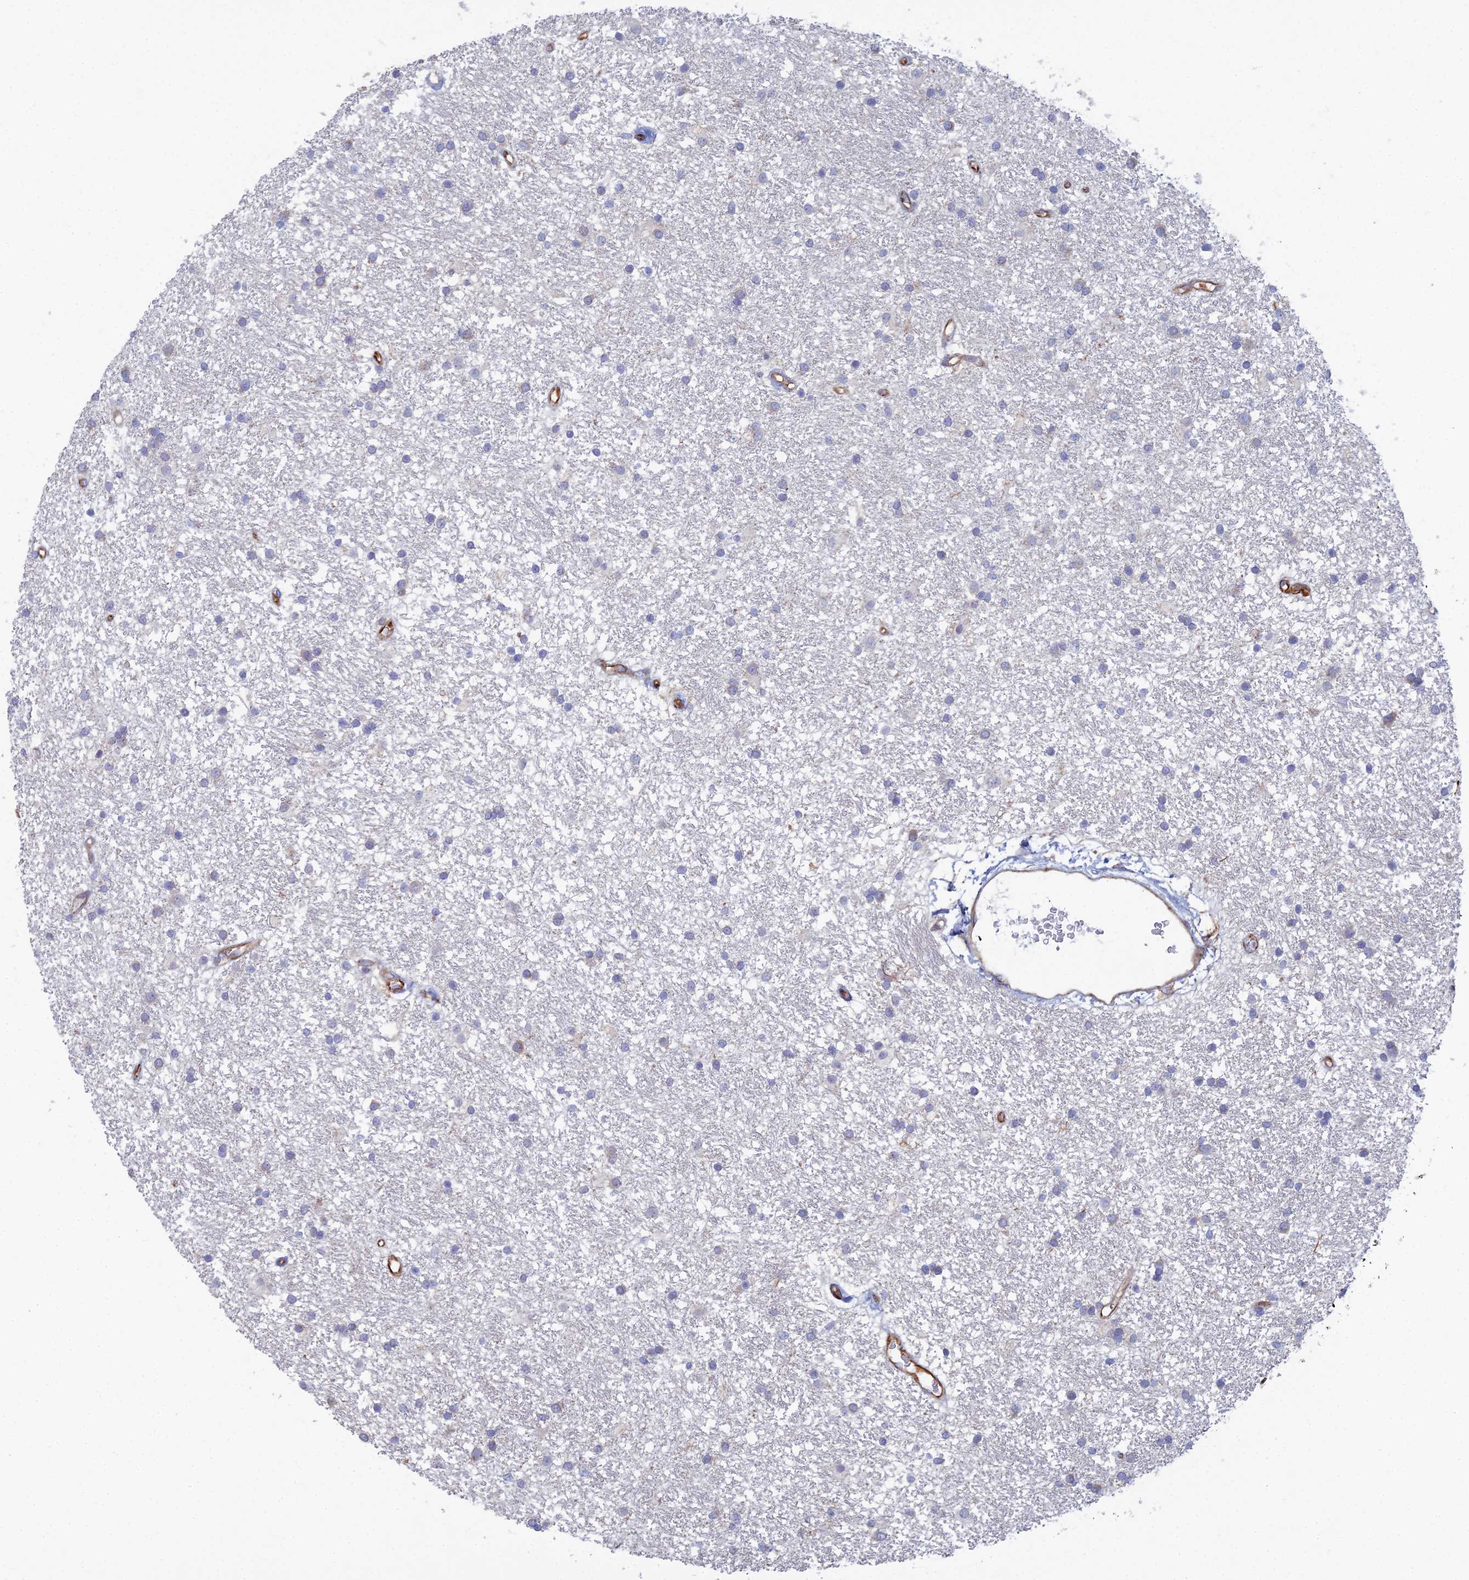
{"staining": {"intensity": "negative", "quantity": "none", "location": "none"}, "tissue": "glioma", "cell_type": "Tumor cells", "image_type": "cancer", "snomed": [{"axis": "morphology", "description": "Glioma, malignant, High grade"}, {"axis": "topography", "description": "Brain"}], "caption": "A micrograph of human high-grade glioma (malignant) is negative for staining in tumor cells.", "gene": "CLVS2", "patient": {"sex": "male", "age": 77}}